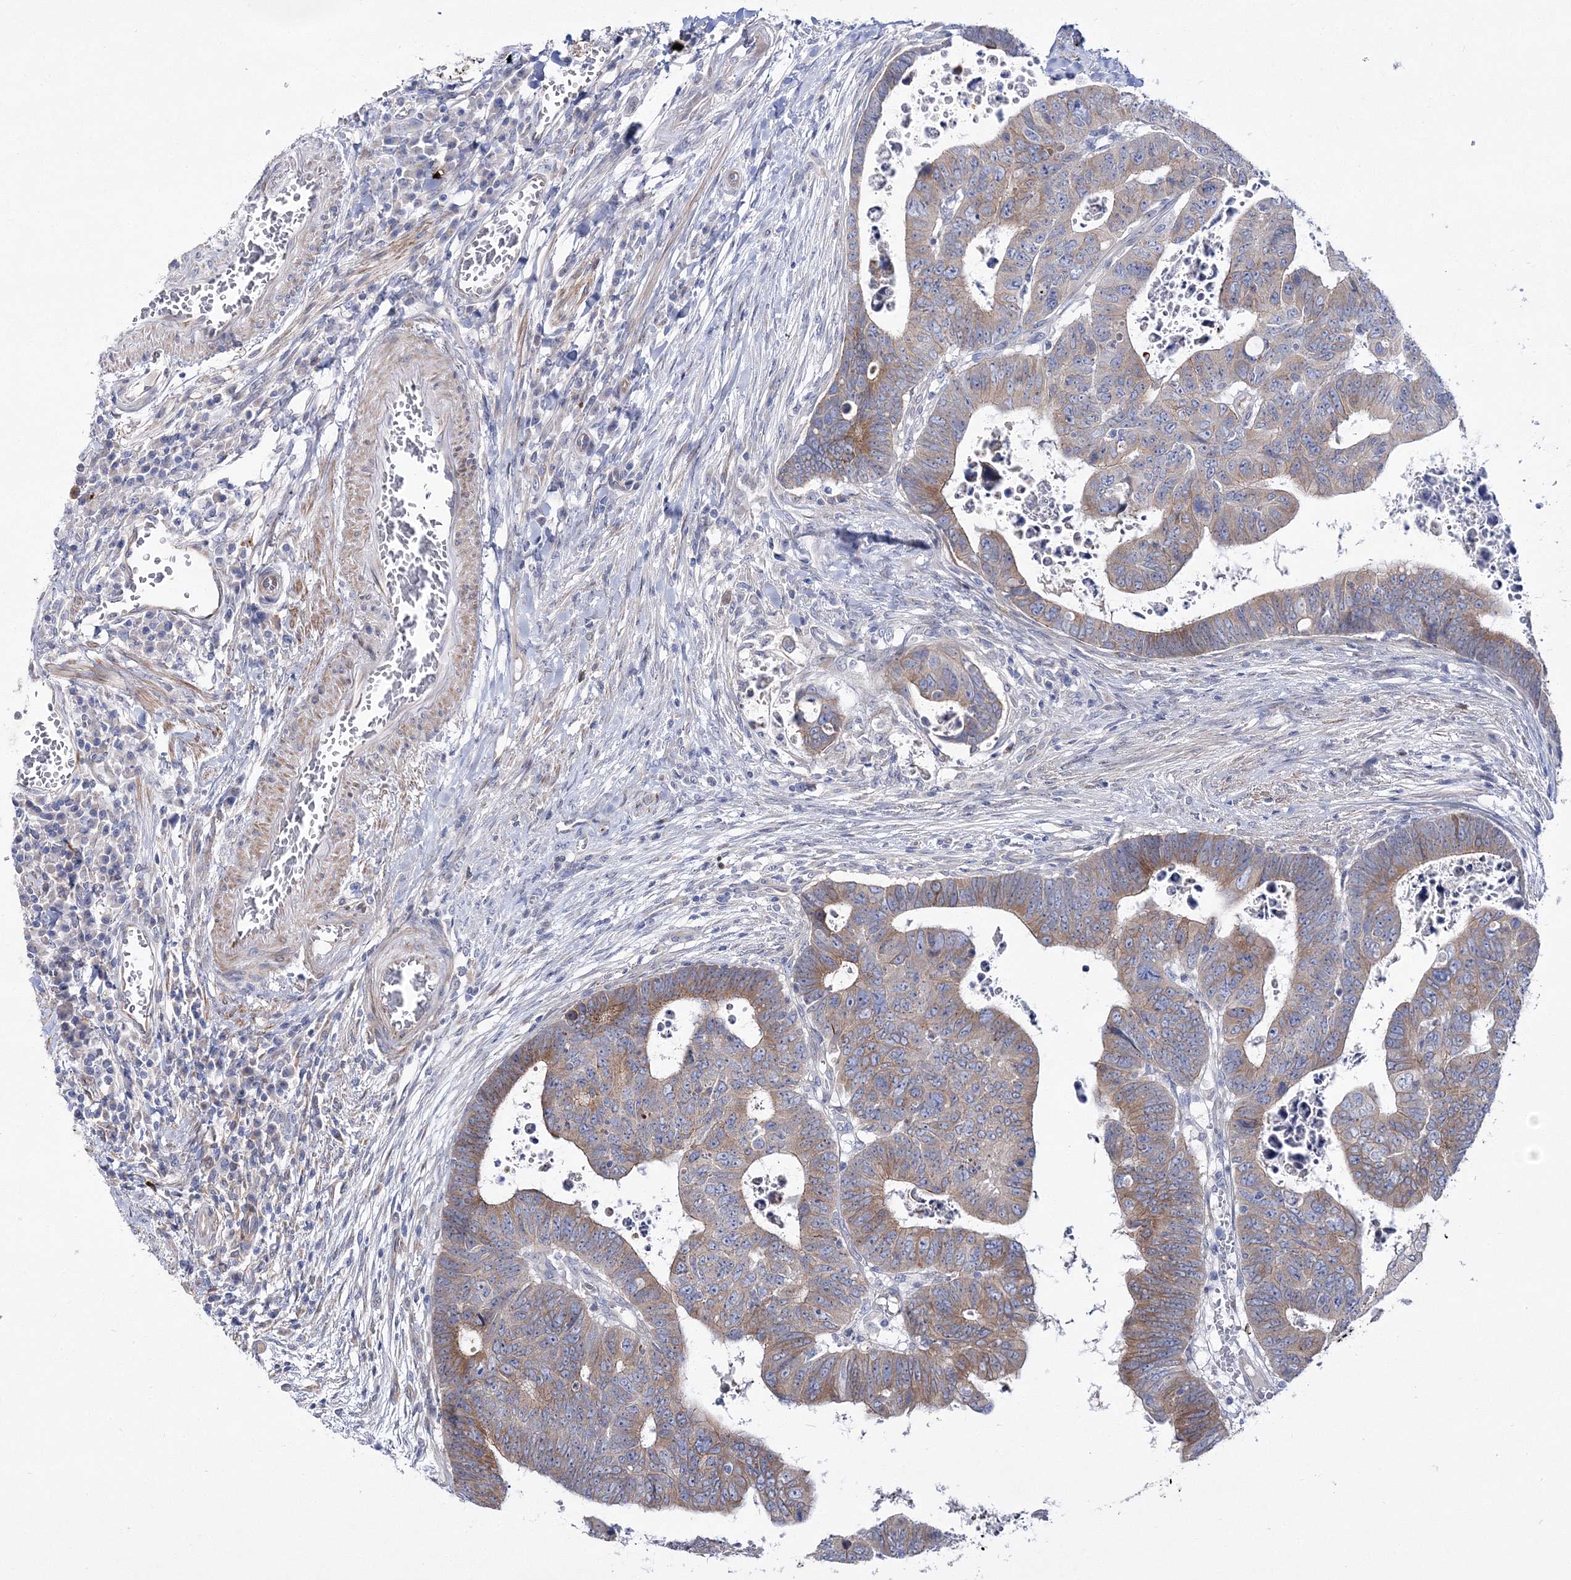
{"staining": {"intensity": "moderate", "quantity": ">75%", "location": "cytoplasmic/membranous"}, "tissue": "colorectal cancer", "cell_type": "Tumor cells", "image_type": "cancer", "snomed": [{"axis": "morphology", "description": "Normal tissue, NOS"}, {"axis": "morphology", "description": "Adenocarcinoma, NOS"}, {"axis": "topography", "description": "Rectum"}], "caption": "Brown immunohistochemical staining in human adenocarcinoma (colorectal) demonstrates moderate cytoplasmic/membranous positivity in about >75% of tumor cells.", "gene": "ARHGAP32", "patient": {"sex": "female", "age": 65}}